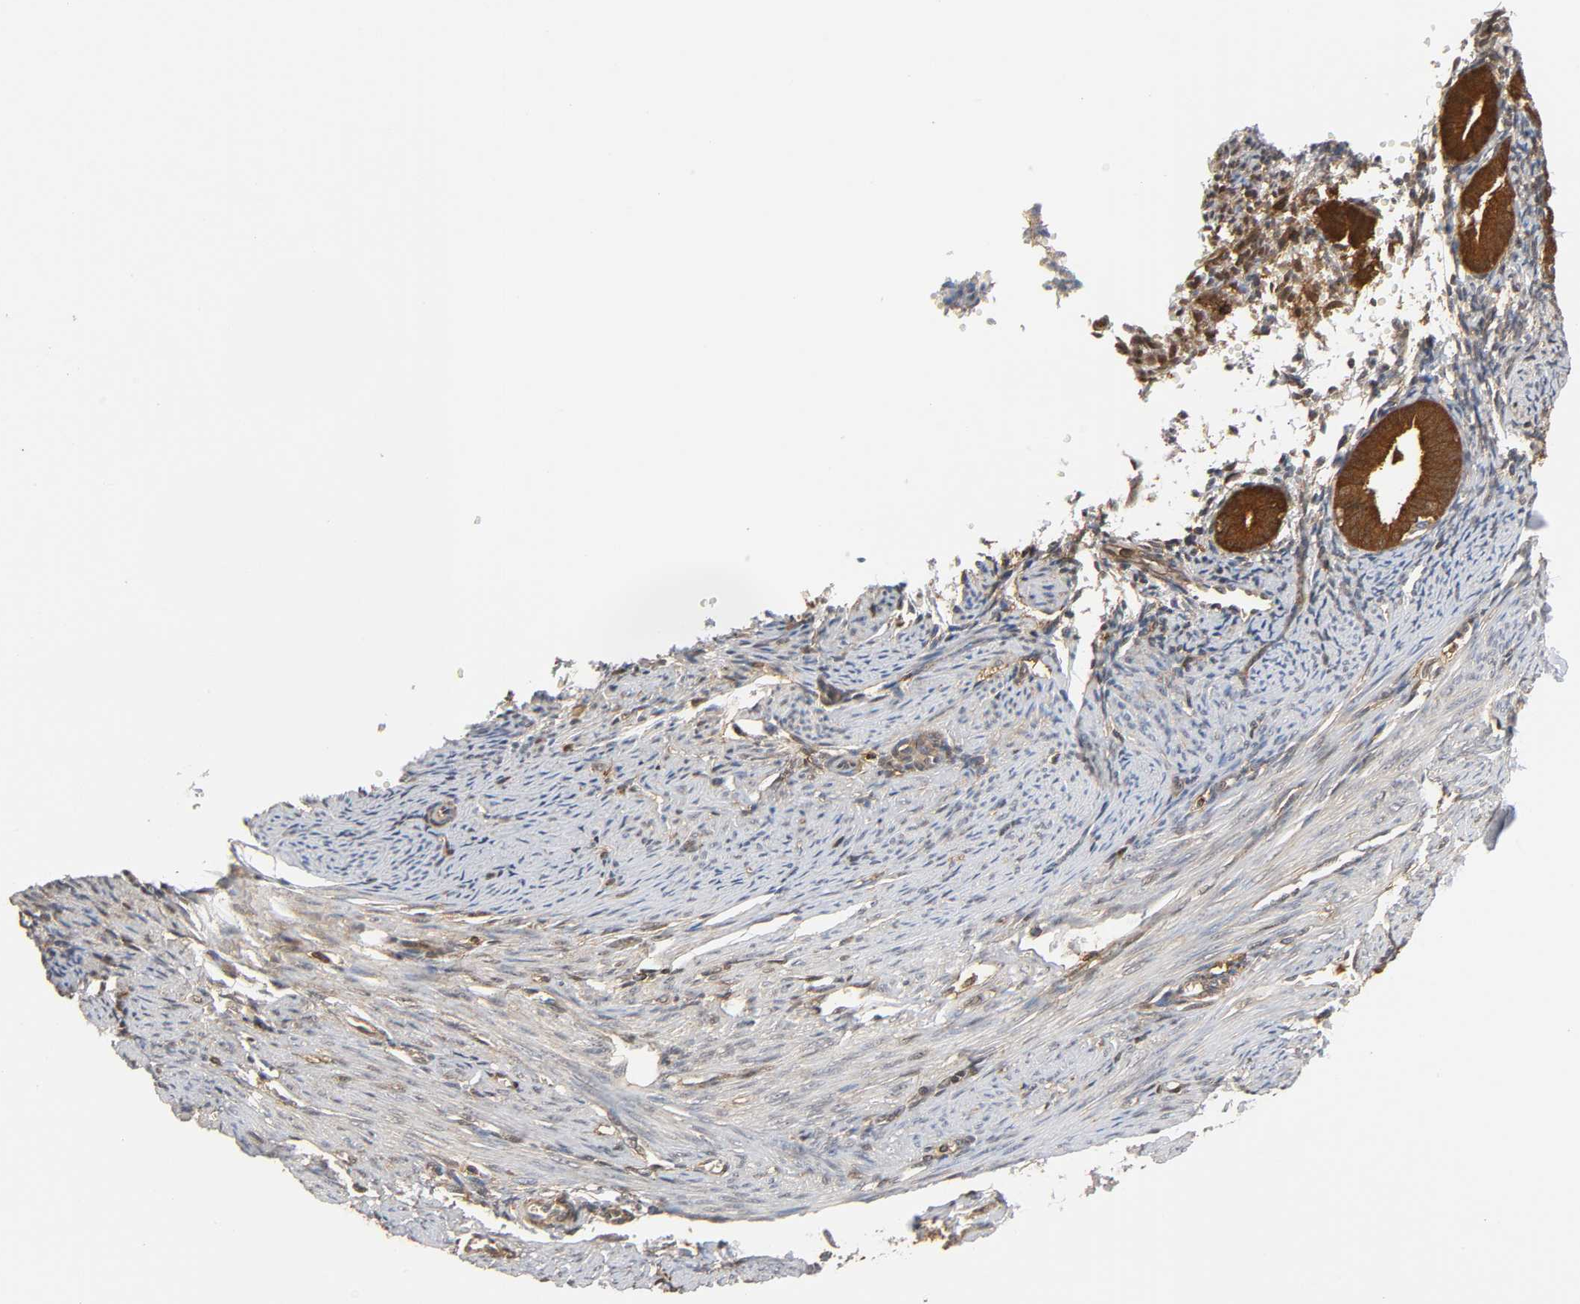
{"staining": {"intensity": "negative", "quantity": "none", "location": "none"}, "tissue": "endometrium", "cell_type": "Cells in endometrial stroma", "image_type": "normal", "snomed": [{"axis": "morphology", "description": "Normal tissue, NOS"}, {"axis": "topography", "description": "Endometrium"}], "caption": "Human endometrium stained for a protein using IHC reveals no staining in cells in endometrial stroma.", "gene": "ANXA11", "patient": {"sex": "female", "age": 61}}